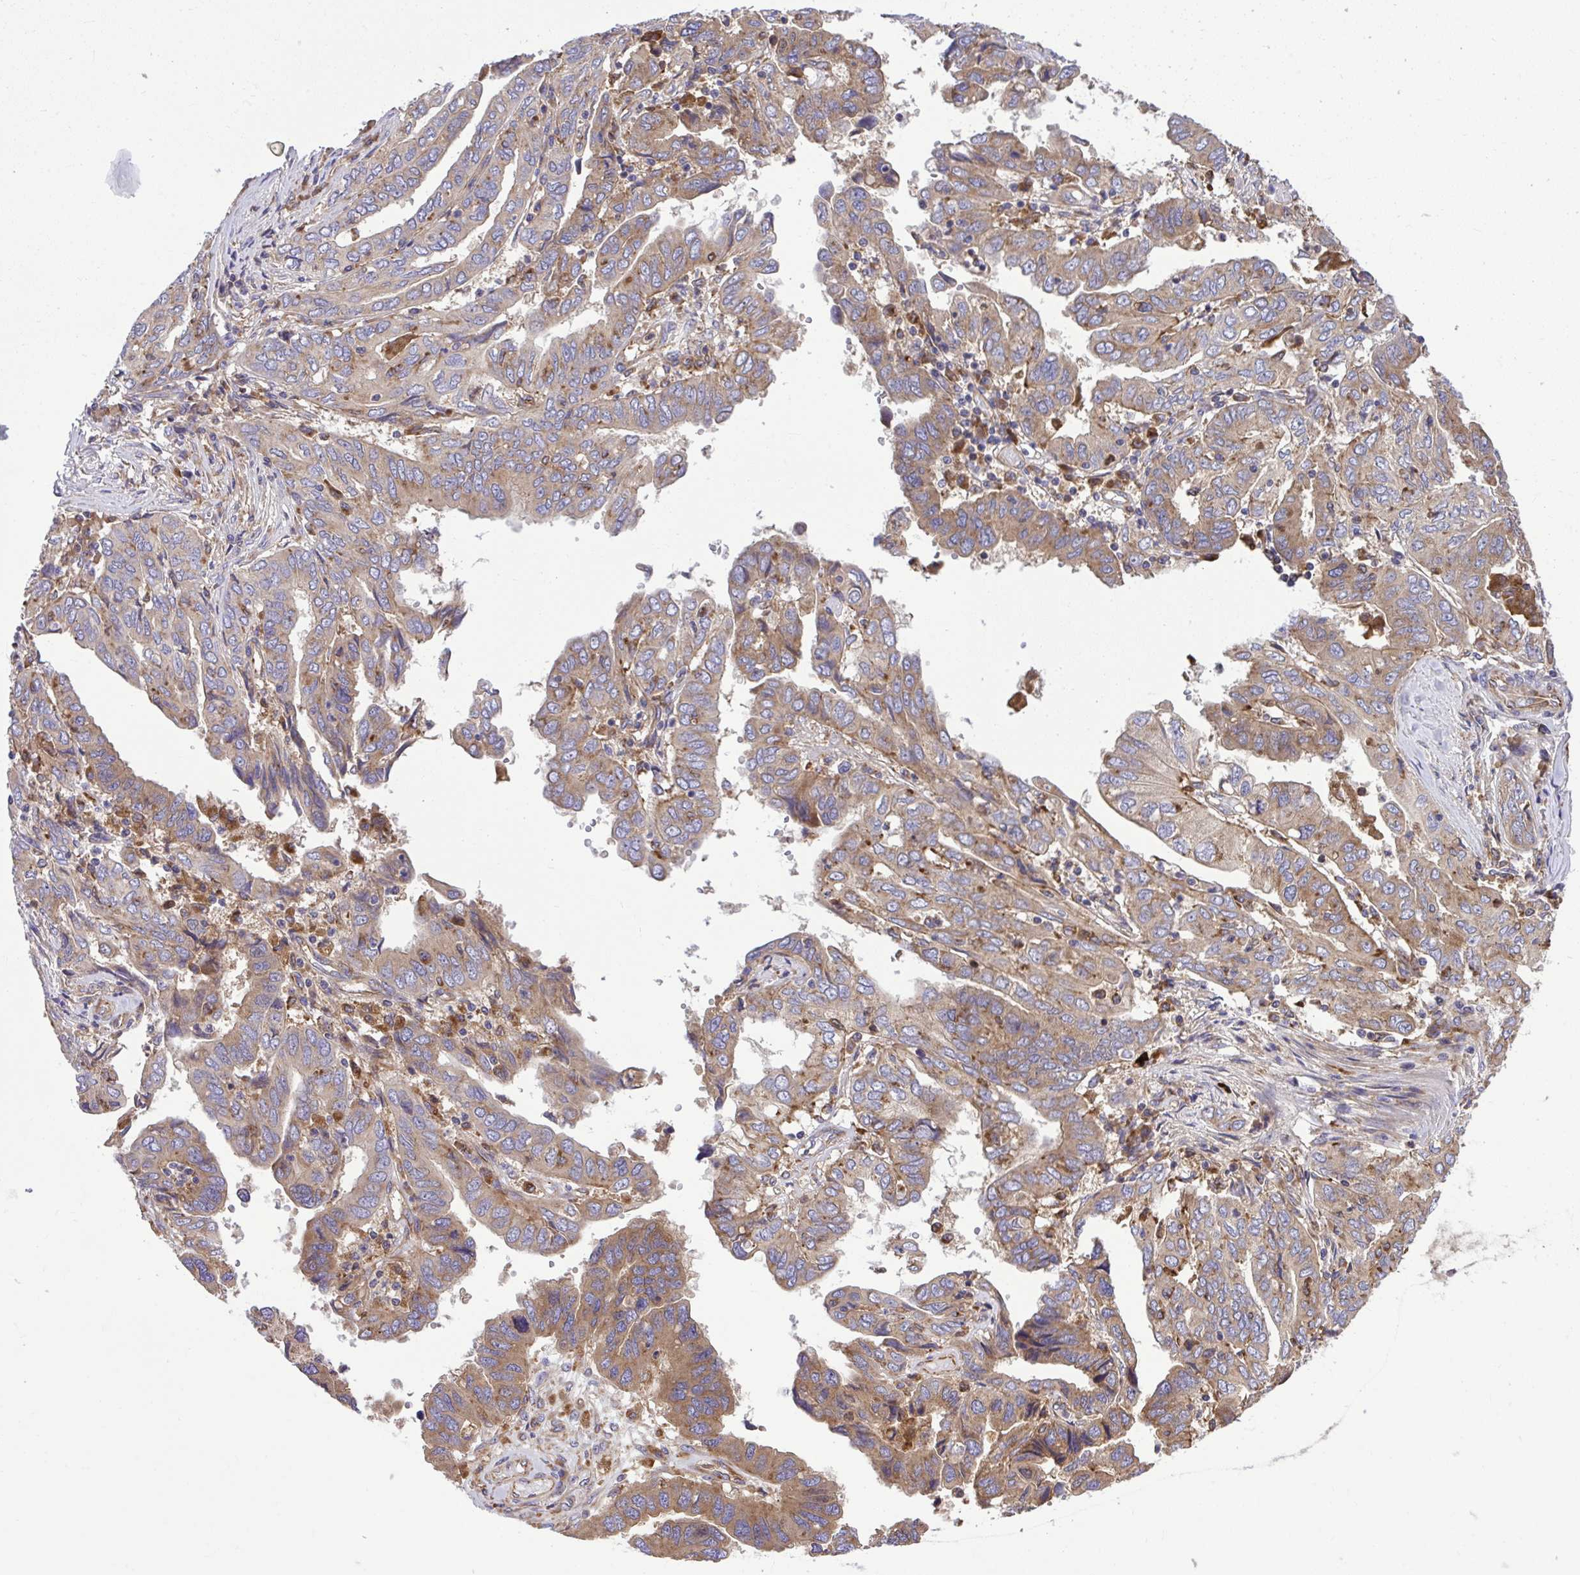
{"staining": {"intensity": "weak", "quantity": "25%-75%", "location": "cytoplasmic/membranous"}, "tissue": "ovarian cancer", "cell_type": "Tumor cells", "image_type": "cancer", "snomed": [{"axis": "morphology", "description": "Cystadenocarcinoma, serous, NOS"}, {"axis": "topography", "description": "Ovary"}], "caption": "This photomicrograph displays immunohistochemistry (IHC) staining of ovarian cancer, with low weak cytoplasmic/membranous staining in about 25%-75% of tumor cells.", "gene": "PAIP2", "patient": {"sex": "female", "age": 79}}